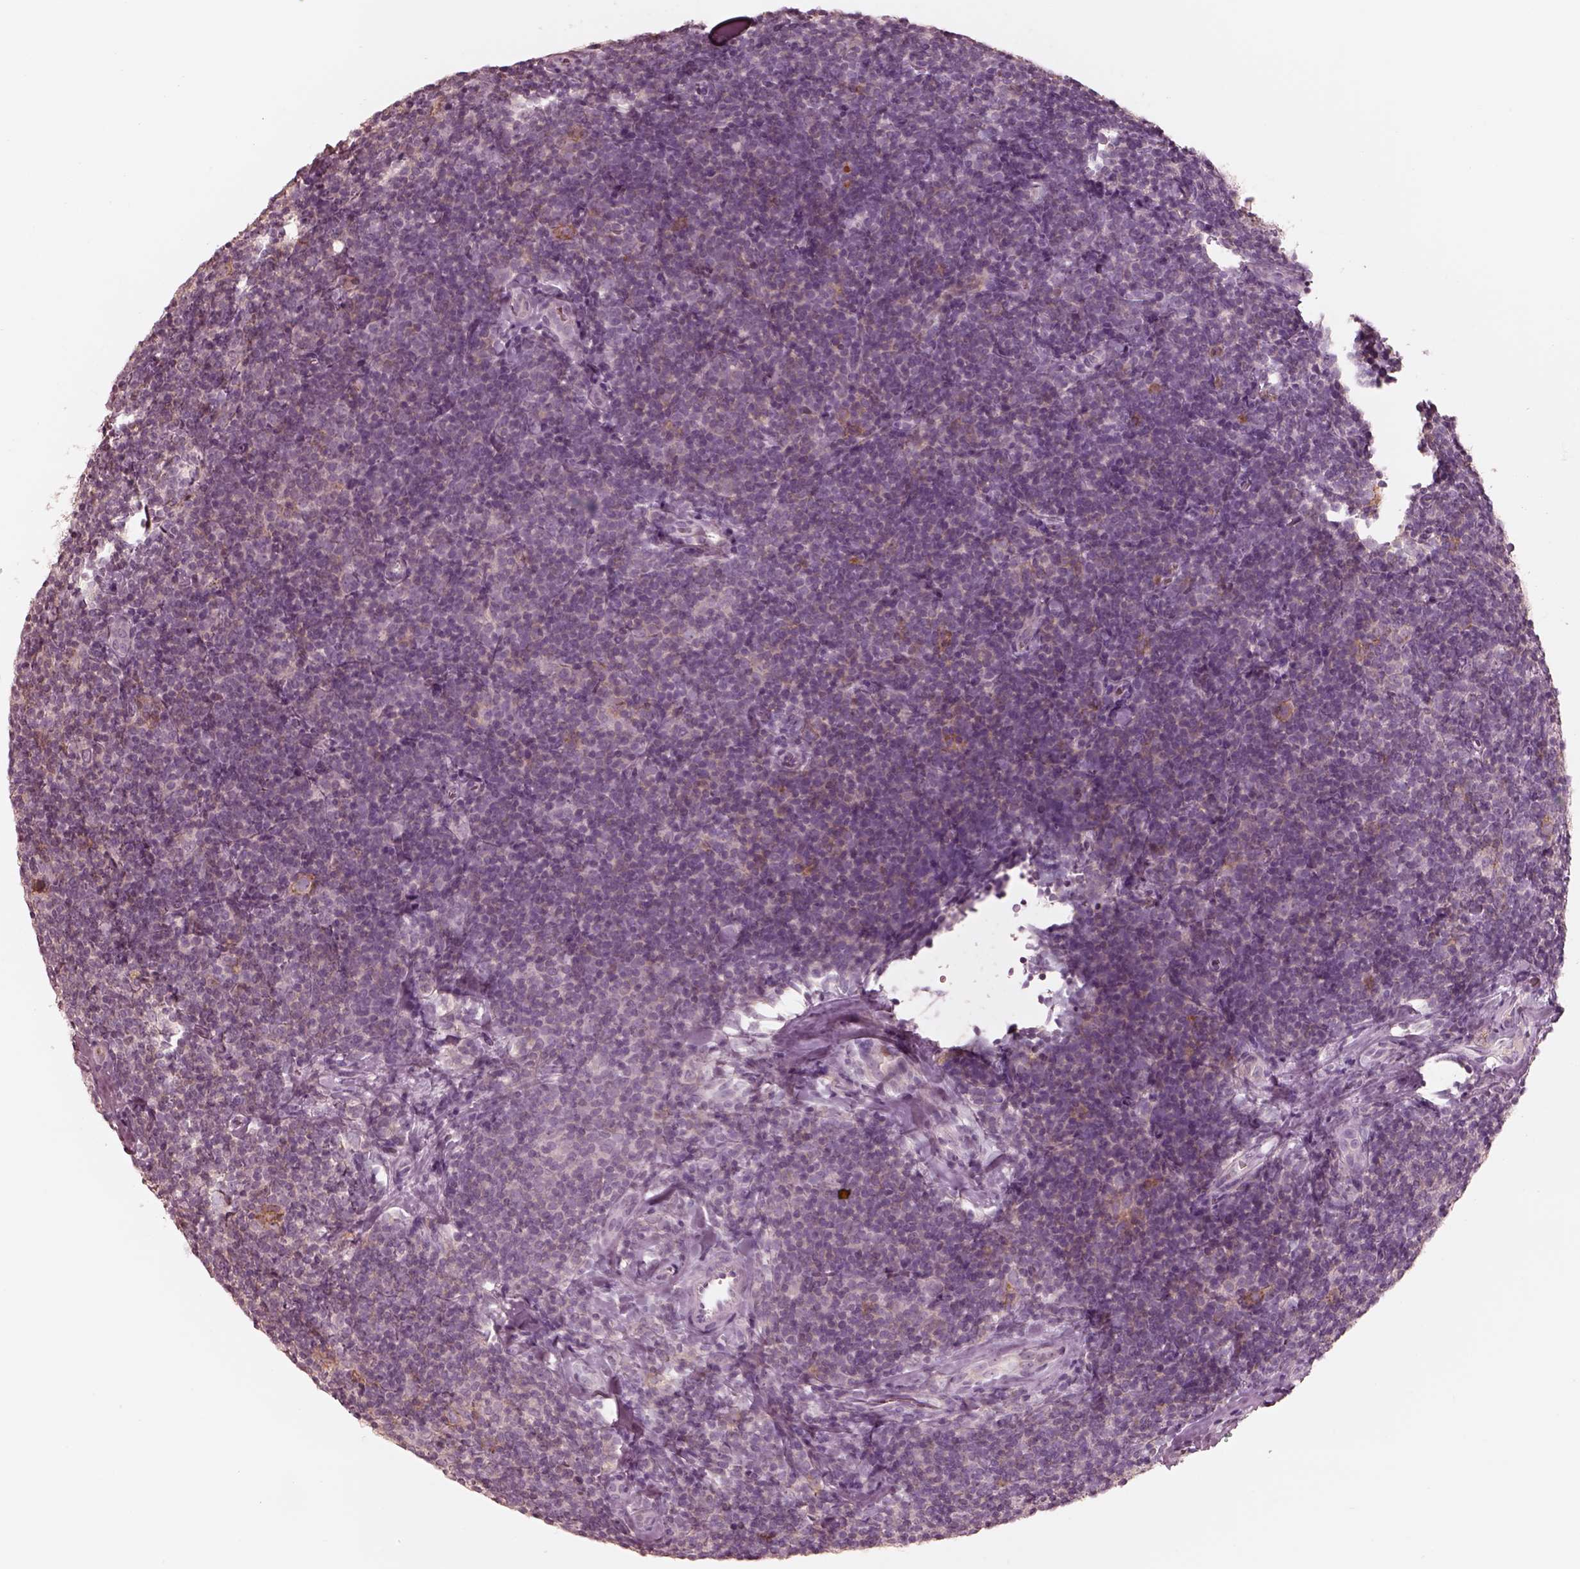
{"staining": {"intensity": "negative", "quantity": "none", "location": "none"}, "tissue": "lymphoma", "cell_type": "Tumor cells", "image_type": "cancer", "snomed": [{"axis": "morphology", "description": "Malignant lymphoma, non-Hodgkin's type, Low grade"}, {"axis": "topography", "description": "Lymph node"}], "caption": "Tumor cells are negative for brown protein staining in malignant lymphoma, non-Hodgkin's type (low-grade).", "gene": "GPRIN1", "patient": {"sex": "female", "age": 56}}